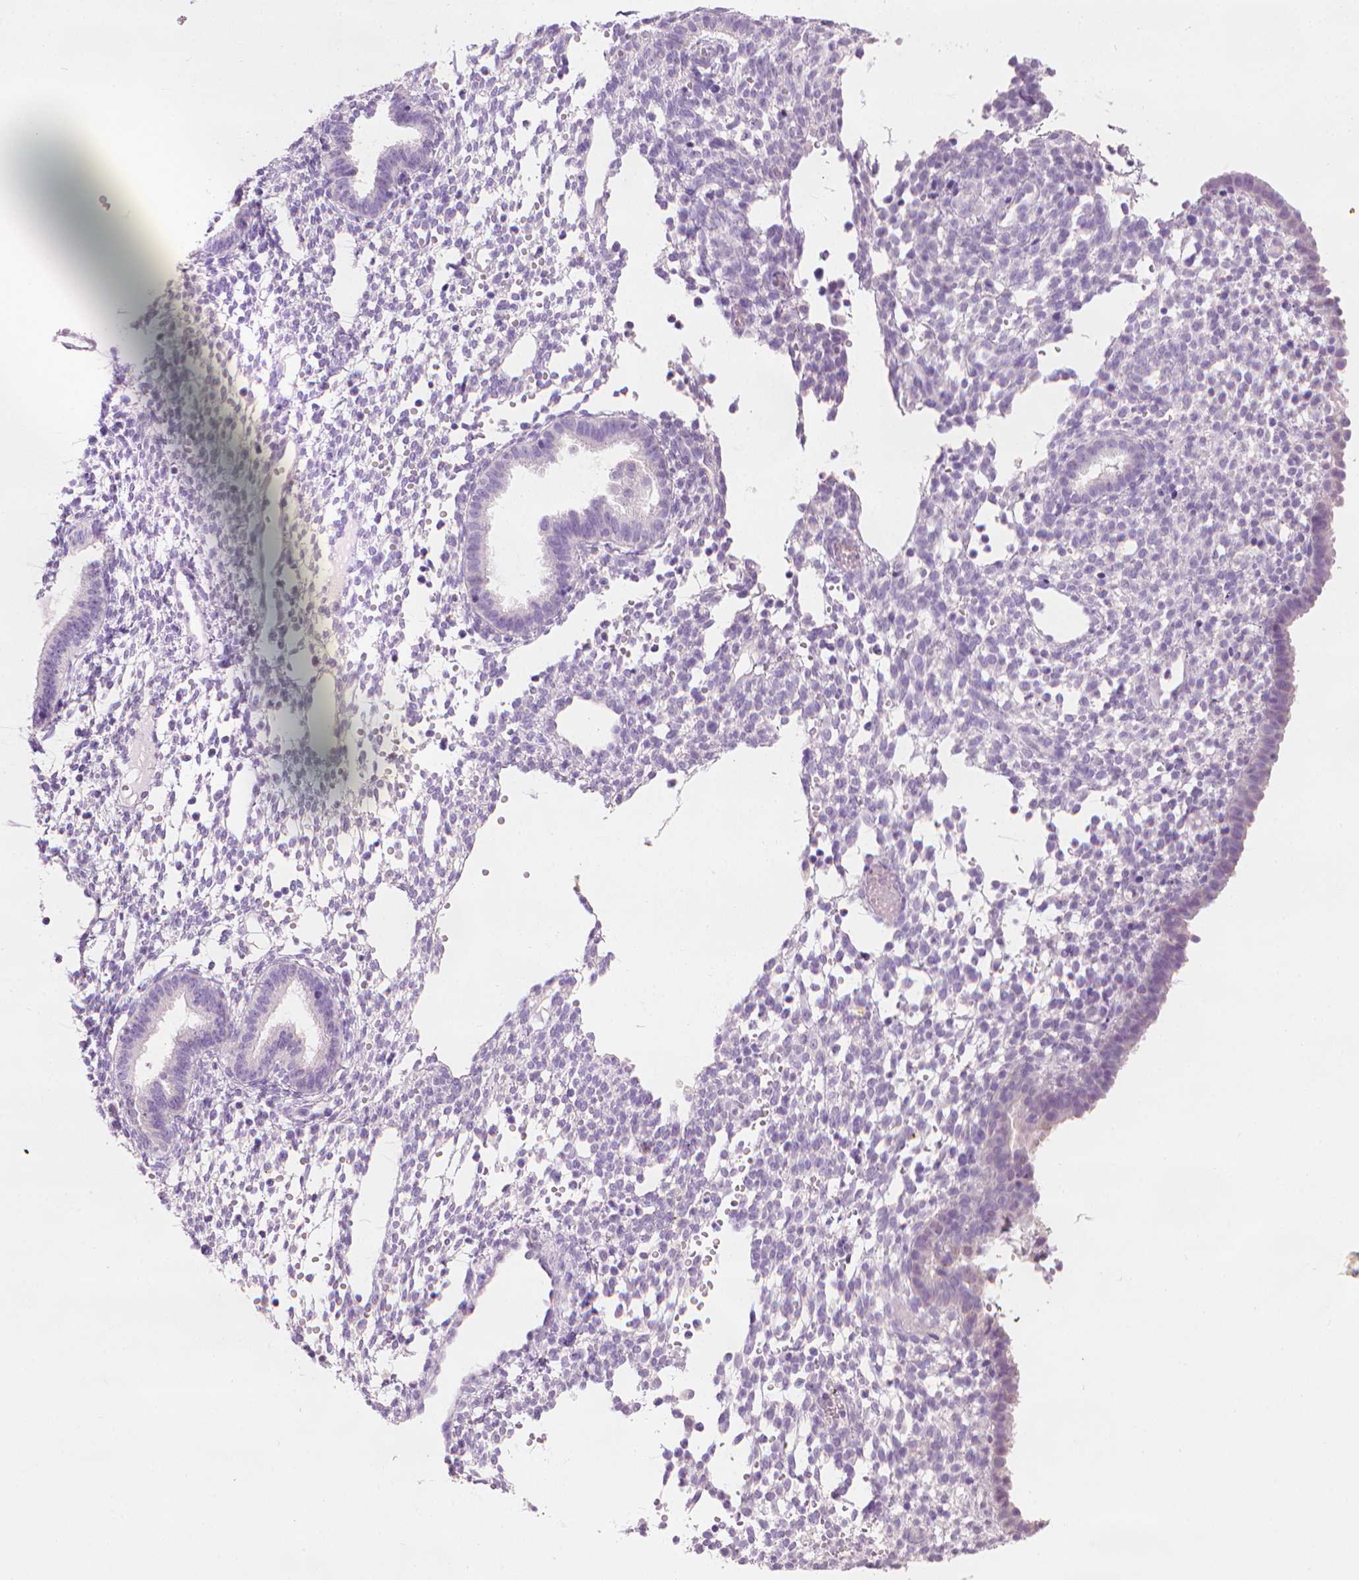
{"staining": {"intensity": "negative", "quantity": "none", "location": "none"}, "tissue": "endometrium", "cell_type": "Cells in endometrial stroma", "image_type": "normal", "snomed": [{"axis": "morphology", "description": "Normal tissue, NOS"}, {"axis": "topography", "description": "Endometrium"}], "caption": "The photomicrograph demonstrates no staining of cells in endometrial stroma in unremarkable endometrium.", "gene": "MLANA", "patient": {"sex": "female", "age": 36}}